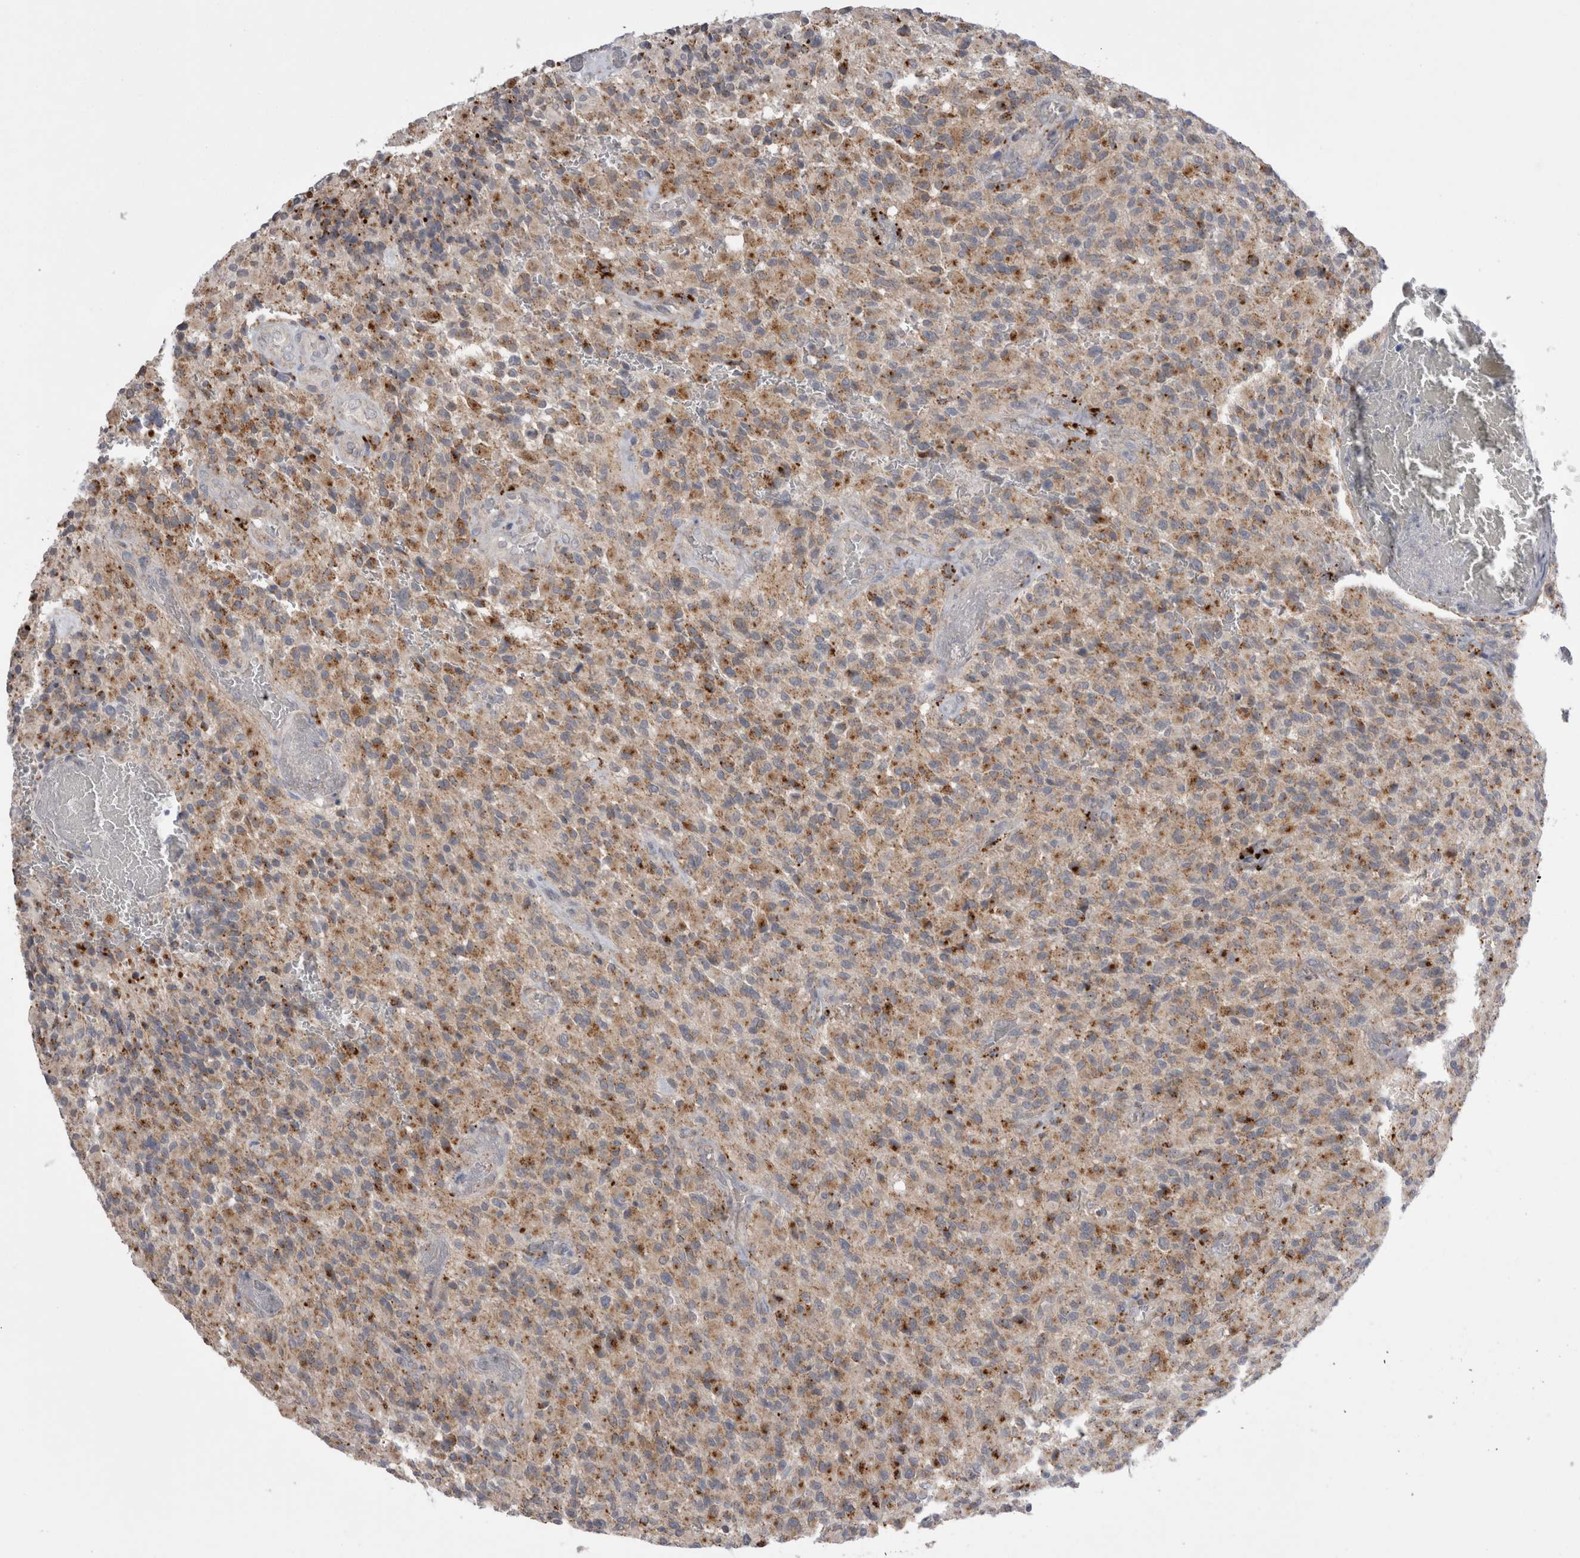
{"staining": {"intensity": "moderate", "quantity": ">75%", "location": "cytoplasmic/membranous"}, "tissue": "glioma", "cell_type": "Tumor cells", "image_type": "cancer", "snomed": [{"axis": "morphology", "description": "Glioma, malignant, High grade"}, {"axis": "topography", "description": "Brain"}], "caption": "An immunohistochemistry (IHC) histopathology image of neoplastic tissue is shown. Protein staining in brown shows moderate cytoplasmic/membranous positivity in malignant high-grade glioma within tumor cells.", "gene": "EPDR1", "patient": {"sex": "male", "age": 71}}